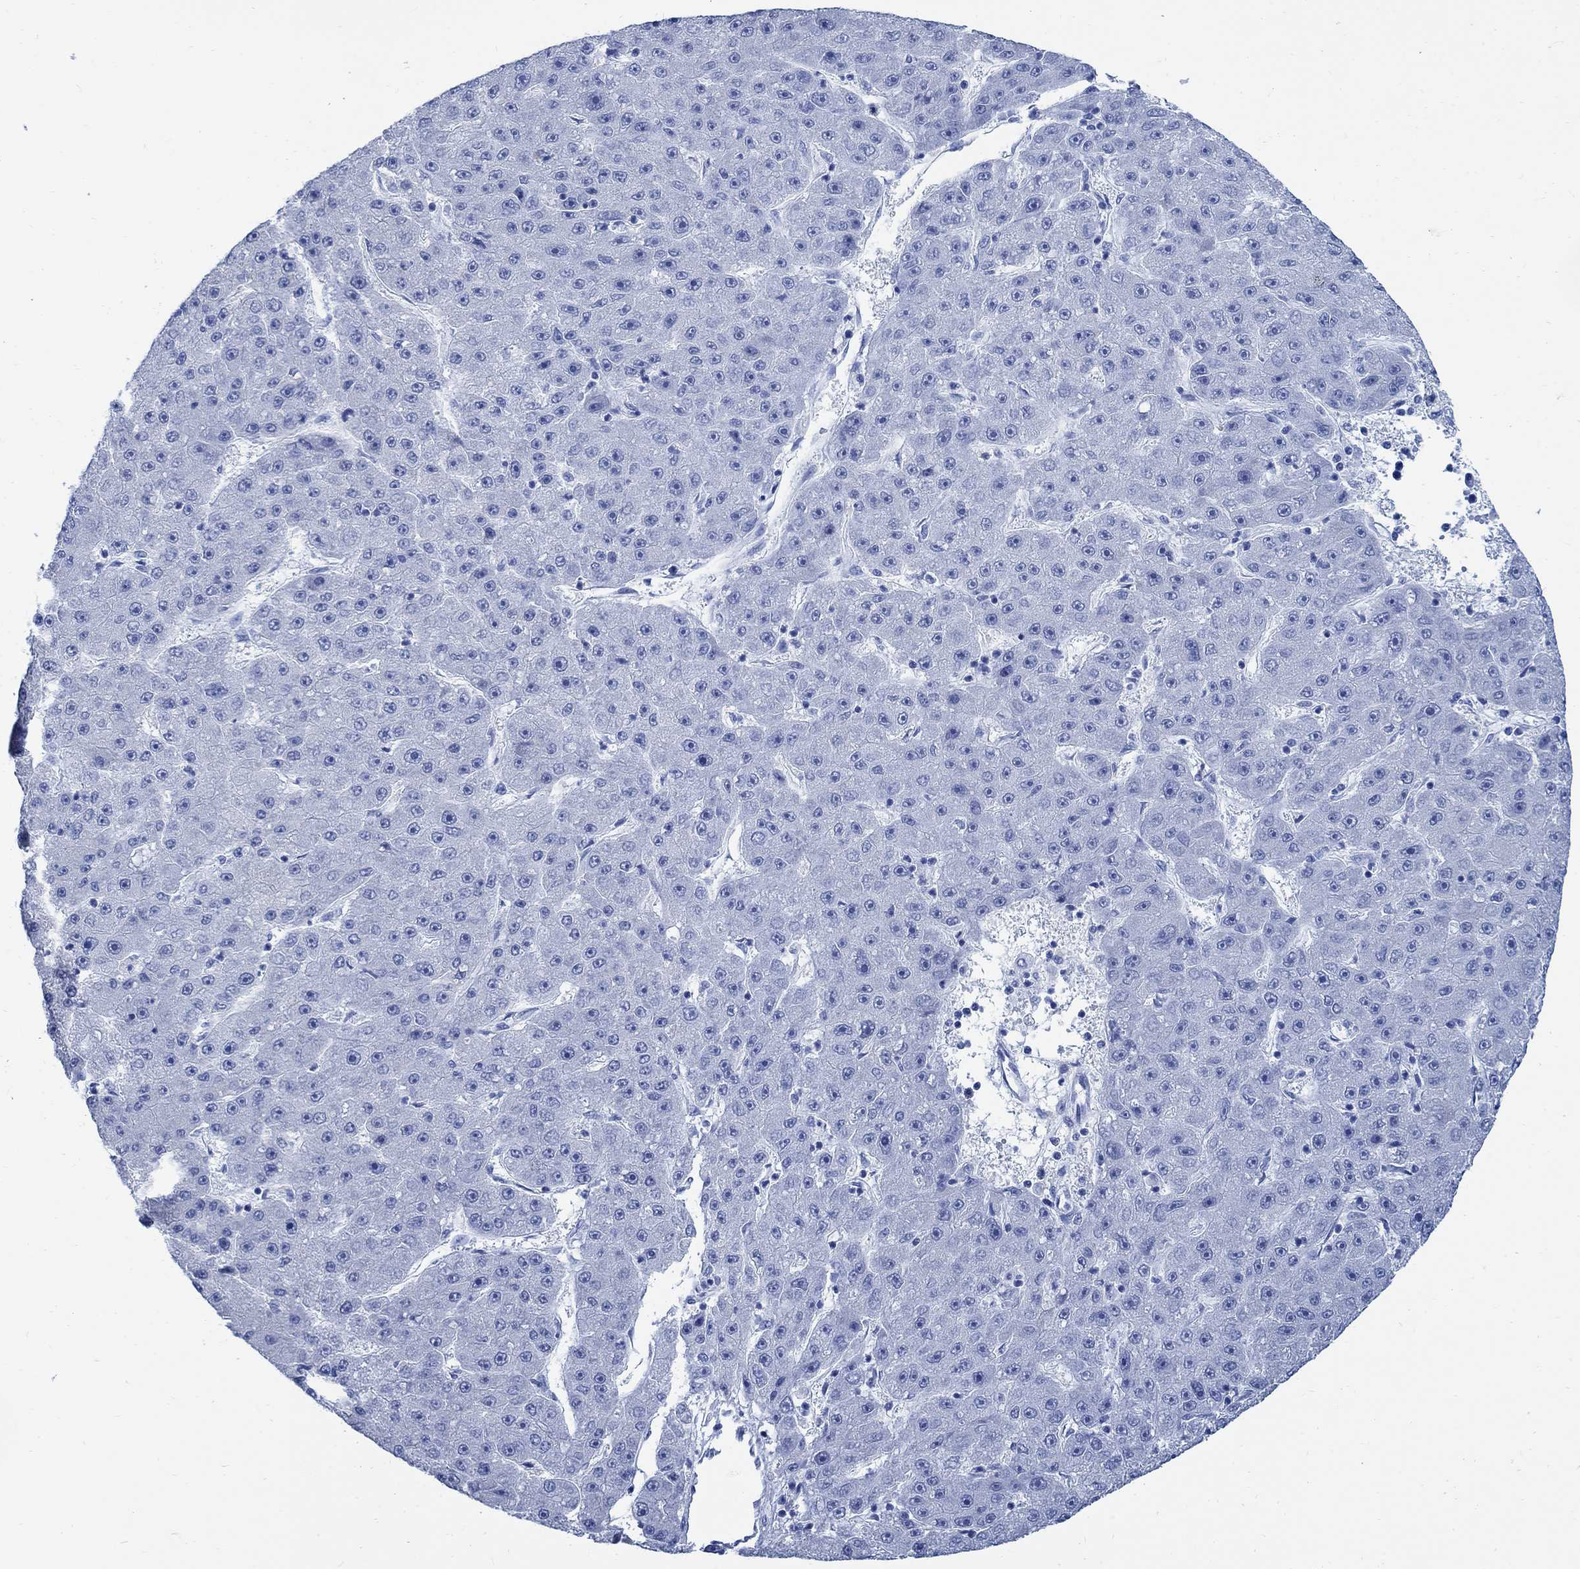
{"staining": {"intensity": "negative", "quantity": "none", "location": "none"}, "tissue": "liver cancer", "cell_type": "Tumor cells", "image_type": "cancer", "snomed": [{"axis": "morphology", "description": "Carcinoma, Hepatocellular, NOS"}, {"axis": "topography", "description": "Liver"}], "caption": "Hepatocellular carcinoma (liver) was stained to show a protein in brown. There is no significant positivity in tumor cells. Nuclei are stained in blue.", "gene": "CAMK2N1", "patient": {"sex": "male", "age": 67}}